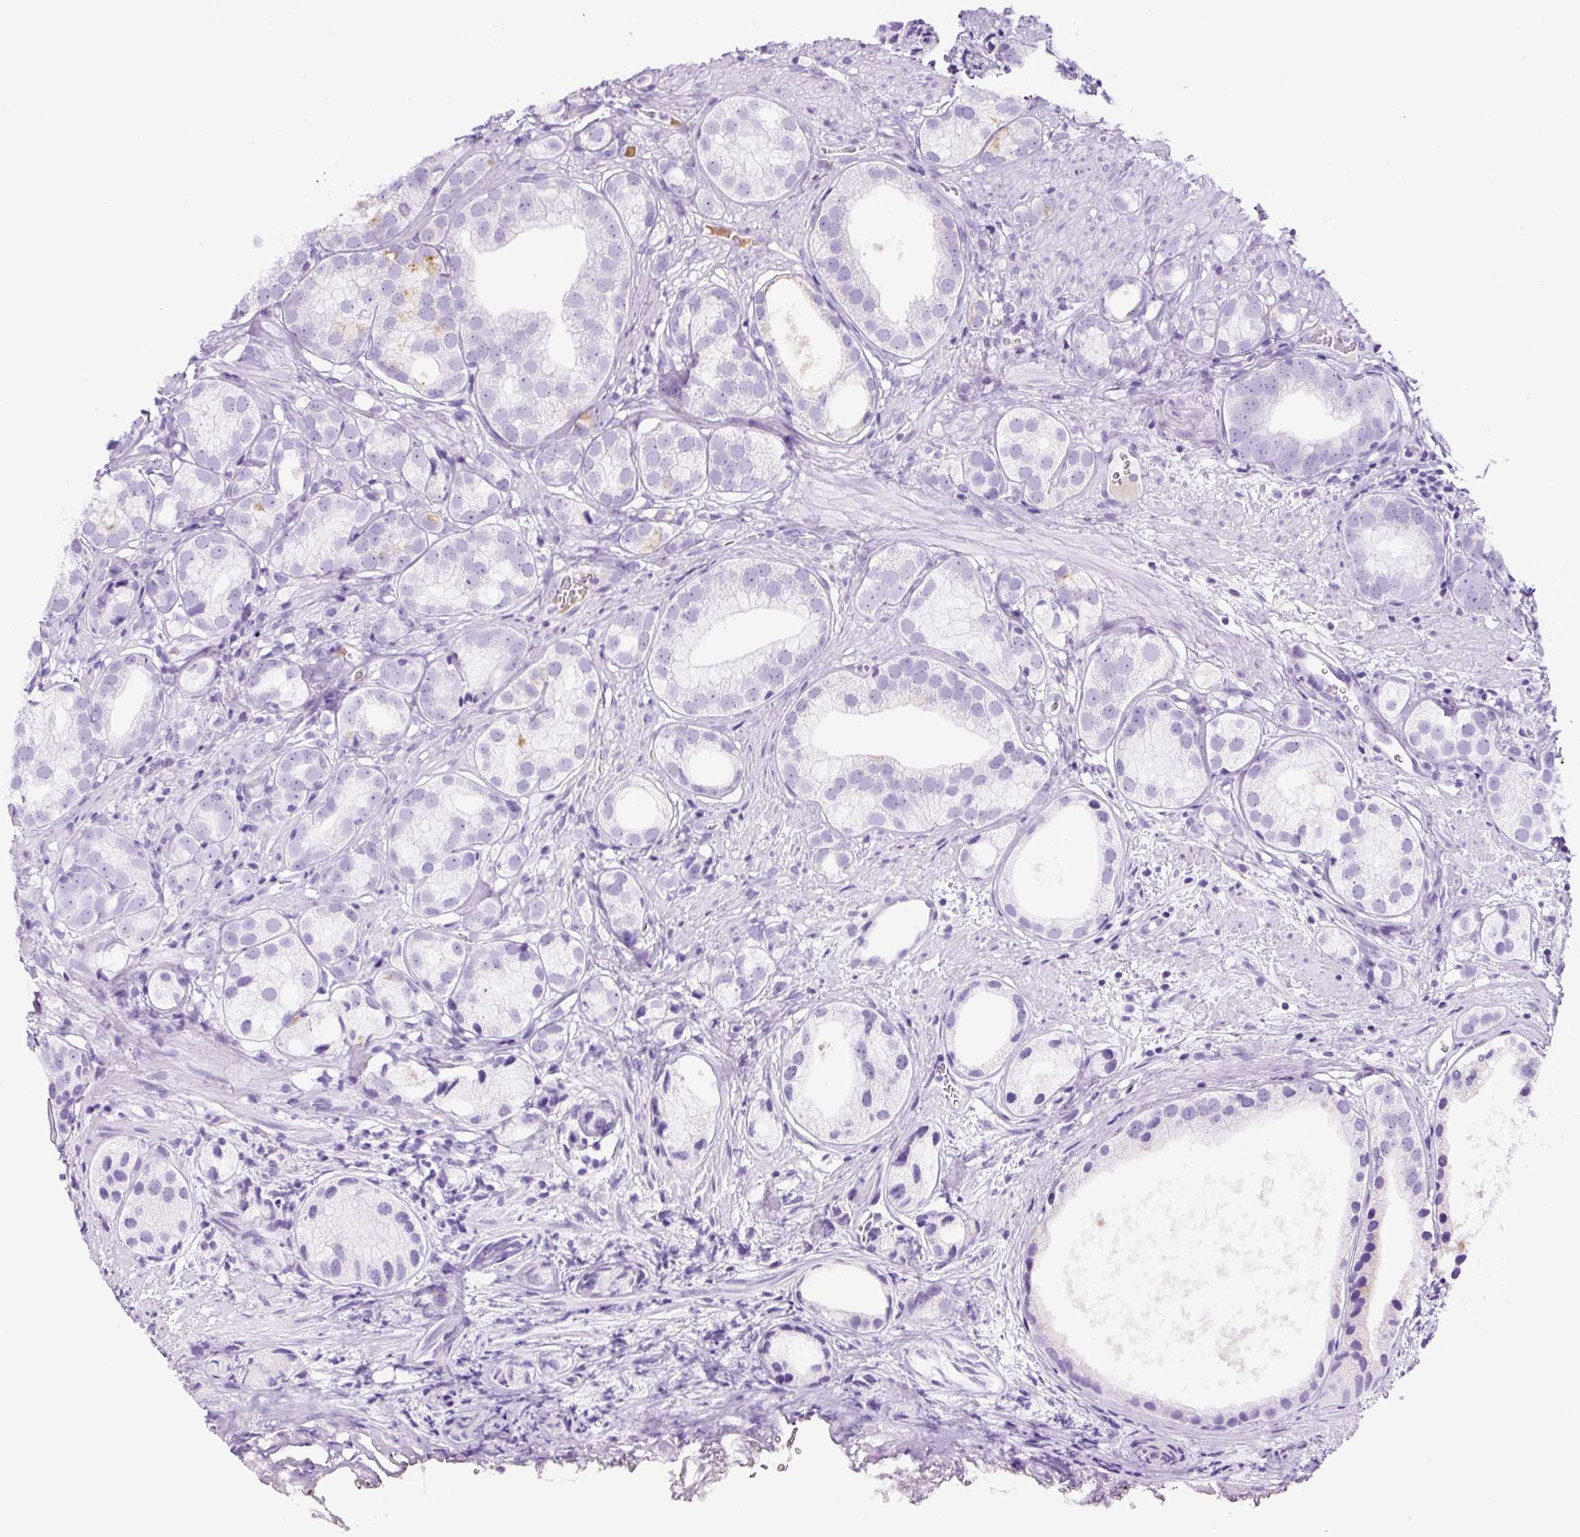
{"staining": {"intensity": "negative", "quantity": "none", "location": "none"}, "tissue": "prostate cancer", "cell_type": "Tumor cells", "image_type": "cancer", "snomed": [{"axis": "morphology", "description": "Adenocarcinoma, High grade"}, {"axis": "topography", "description": "Prostate"}], "caption": "A micrograph of human adenocarcinoma (high-grade) (prostate) is negative for staining in tumor cells.", "gene": "TMEM200B", "patient": {"sex": "male", "age": 82}}